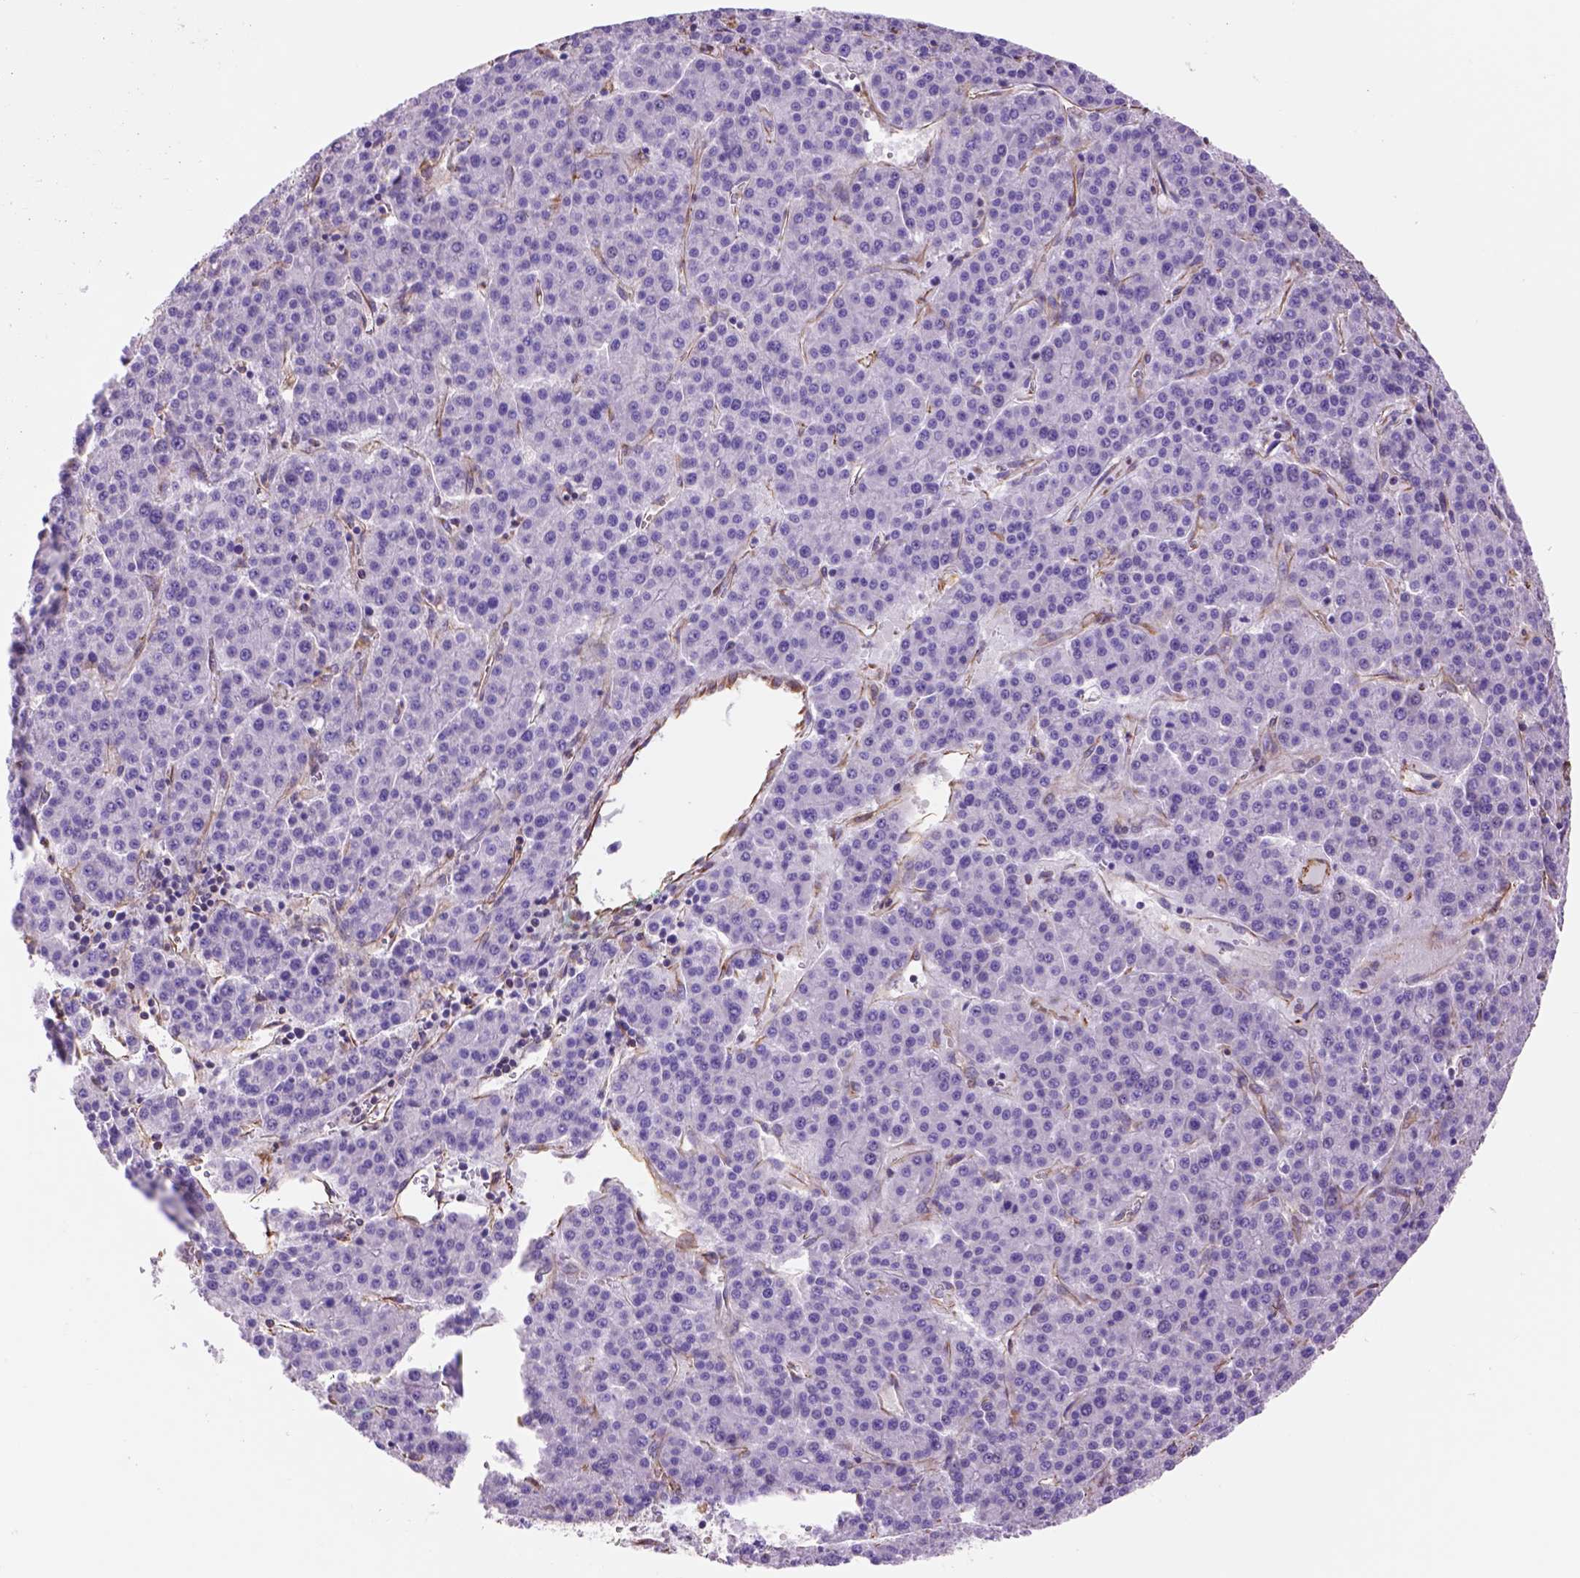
{"staining": {"intensity": "negative", "quantity": "none", "location": "none"}, "tissue": "liver cancer", "cell_type": "Tumor cells", "image_type": "cancer", "snomed": [{"axis": "morphology", "description": "Carcinoma, Hepatocellular, NOS"}, {"axis": "topography", "description": "Liver"}], "caption": "Human liver cancer stained for a protein using immunohistochemistry (IHC) displays no expression in tumor cells.", "gene": "ZZZ3", "patient": {"sex": "female", "age": 58}}